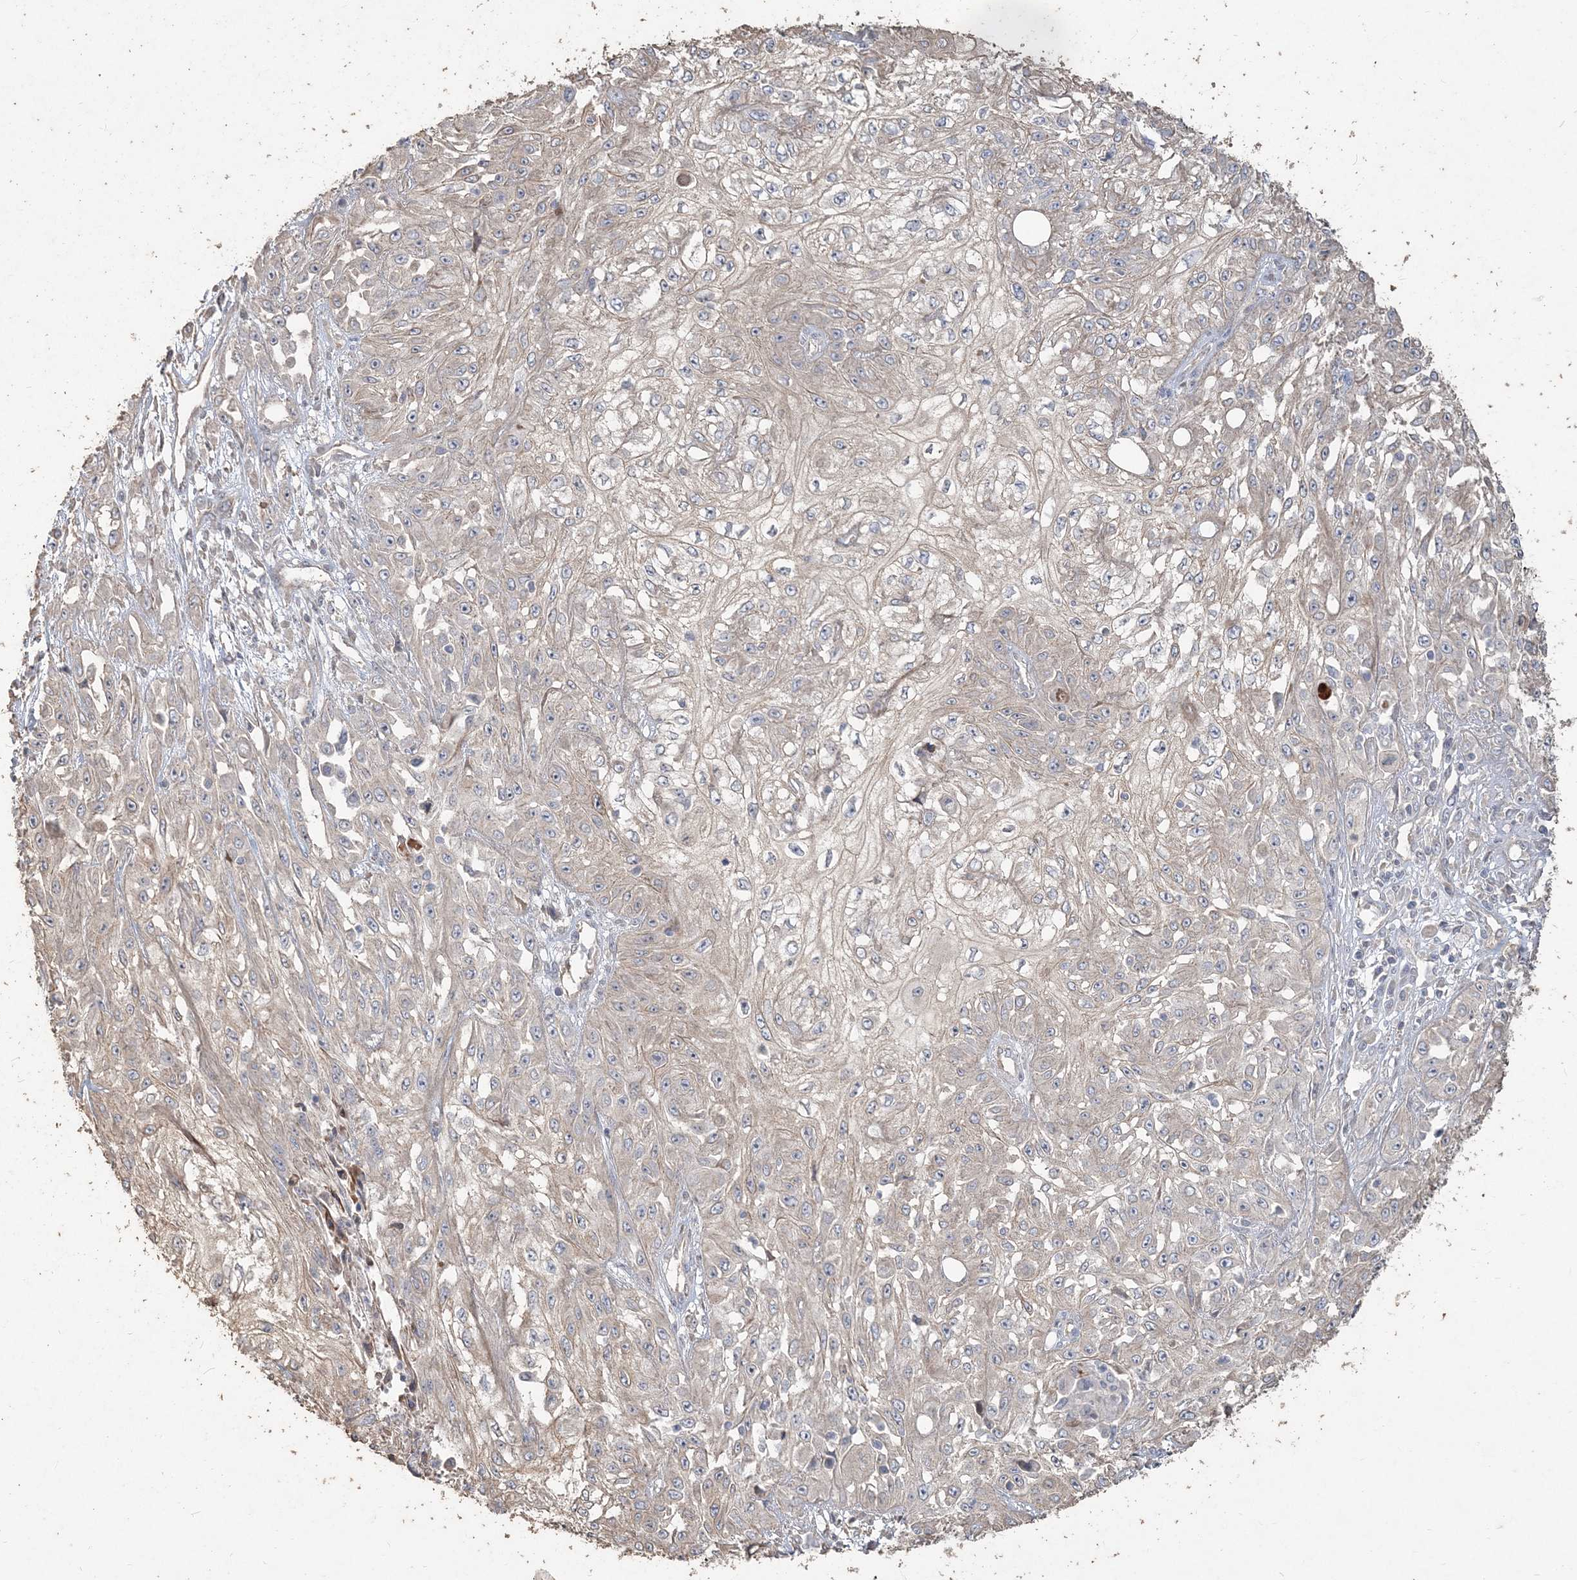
{"staining": {"intensity": "weak", "quantity": "<25%", "location": "cytoplasmic/membranous"}, "tissue": "skin cancer", "cell_type": "Tumor cells", "image_type": "cancer", "snomed": [{"axis": "morphology", "description": "Squamous cell carcinoma, NOS"}, {"axis": "morphology", "description": "Squamous cell carcinoma, metastatic, NOS"}, {"axis": "topography", "description": "Skin"}, {"axis": "topography", "description": "Lymph node"}], "caption": "Tumor cells show no significant protein expression in skin cancer.", "gene": "RNF145", "patient": {"sex": "male", "age": 75}}